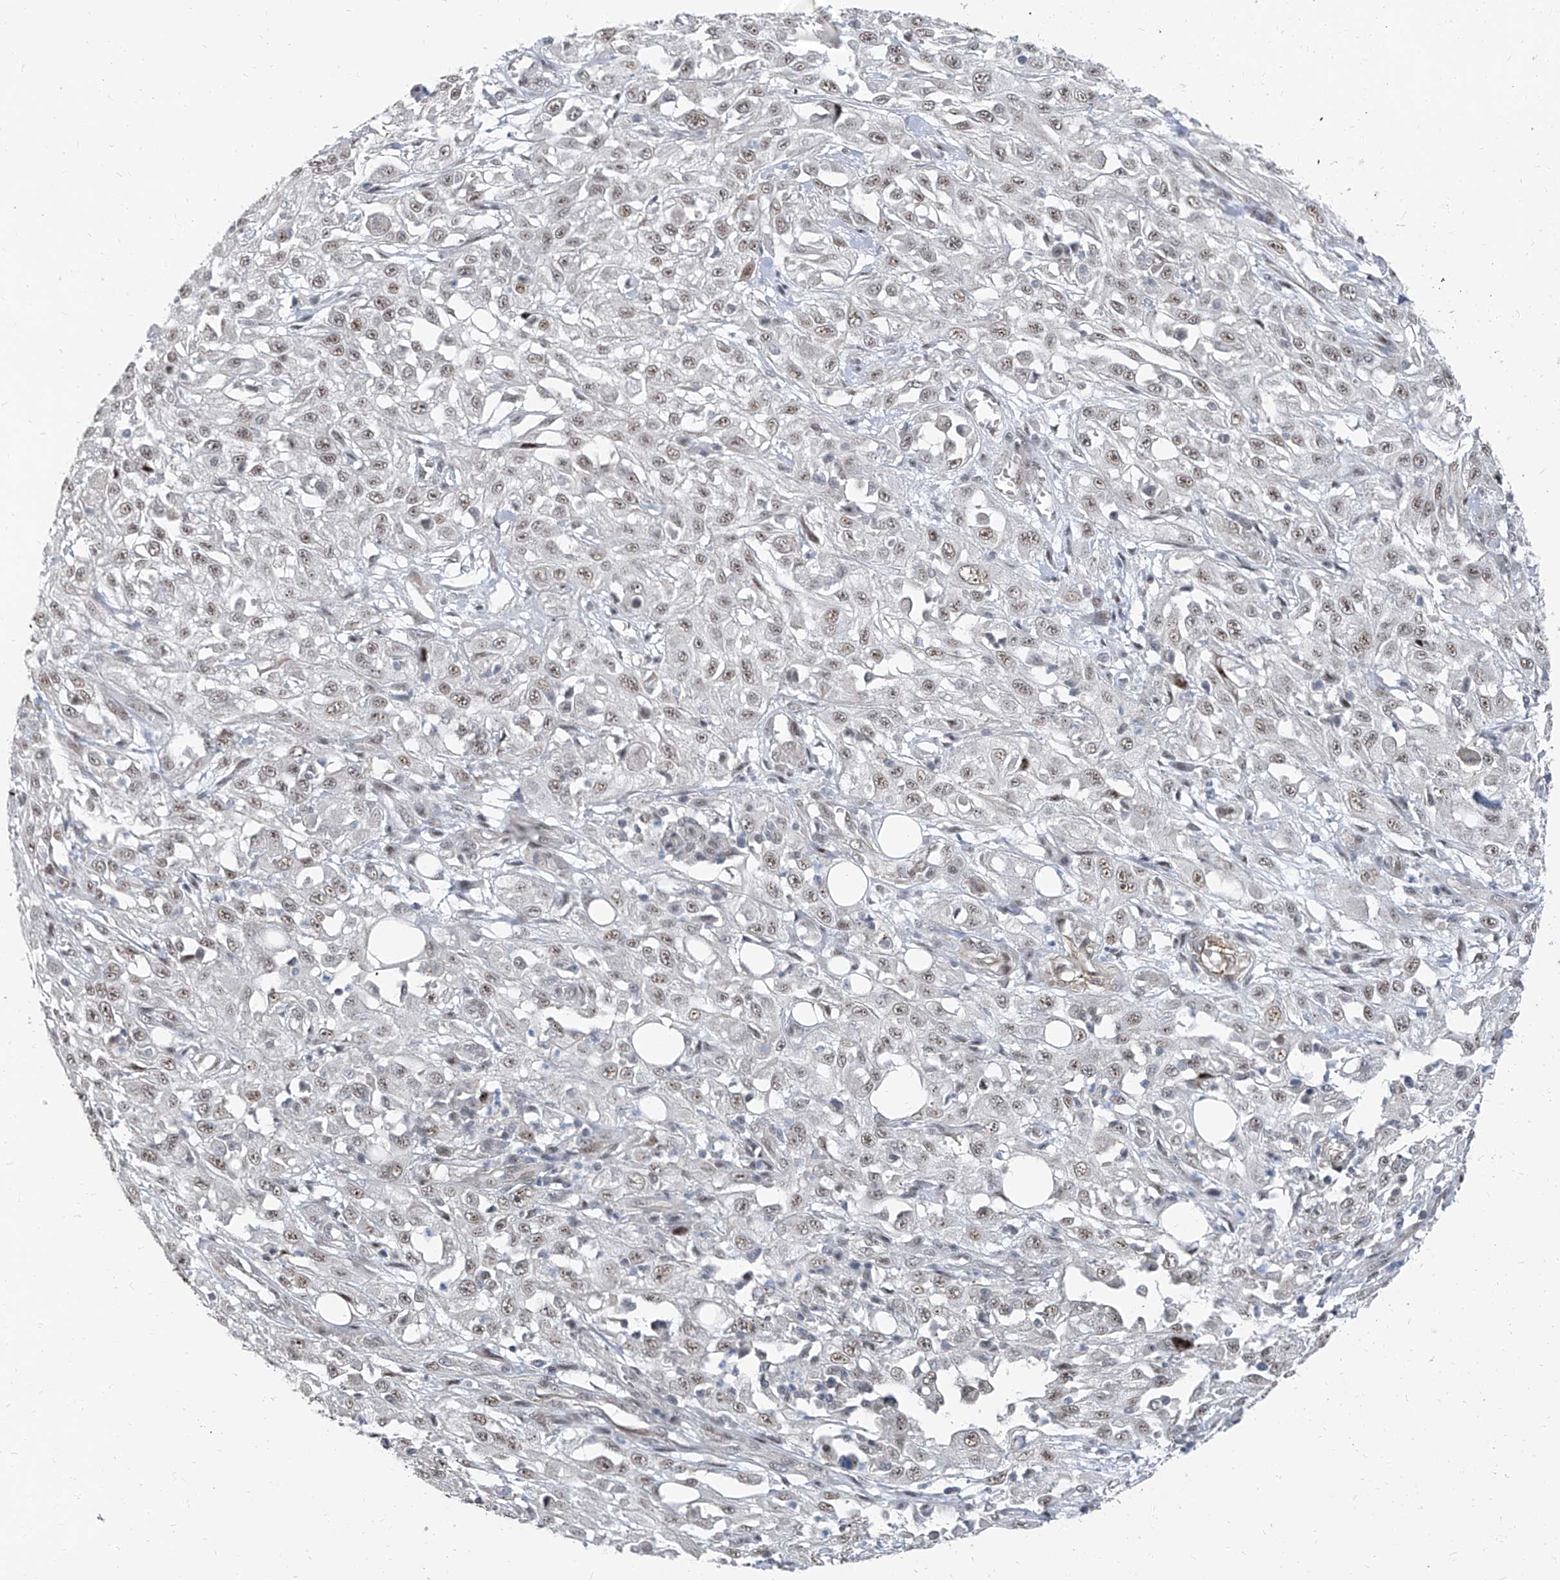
{"staining": {"intensity": "weak", "quantity": ">75%", "location": "nuclear"}, "tissue": "skin cancer", "cell_type": "Tumor cells", "image_type": "cancer", "snomed": [{"axis": "morphology", "description": "Squamous cell carcinoma, NOS"}, {"axis": "morphology", "description": "Squamous cell carcinoma, metastatic, NOS"}, {"axis": "topography", "description": "Skin"}, {"axis": "topography", "description": "Lymph node"}], "caption": "Approximately >75% of tumor cells in human metastatic squamous cell carcinoma (skin) demonstrate weak nuclear protein staining as visualized by brown immunohistochemical staining.", "gene": "TXLNB", "patient": {"sex": "male", "age": 75}}